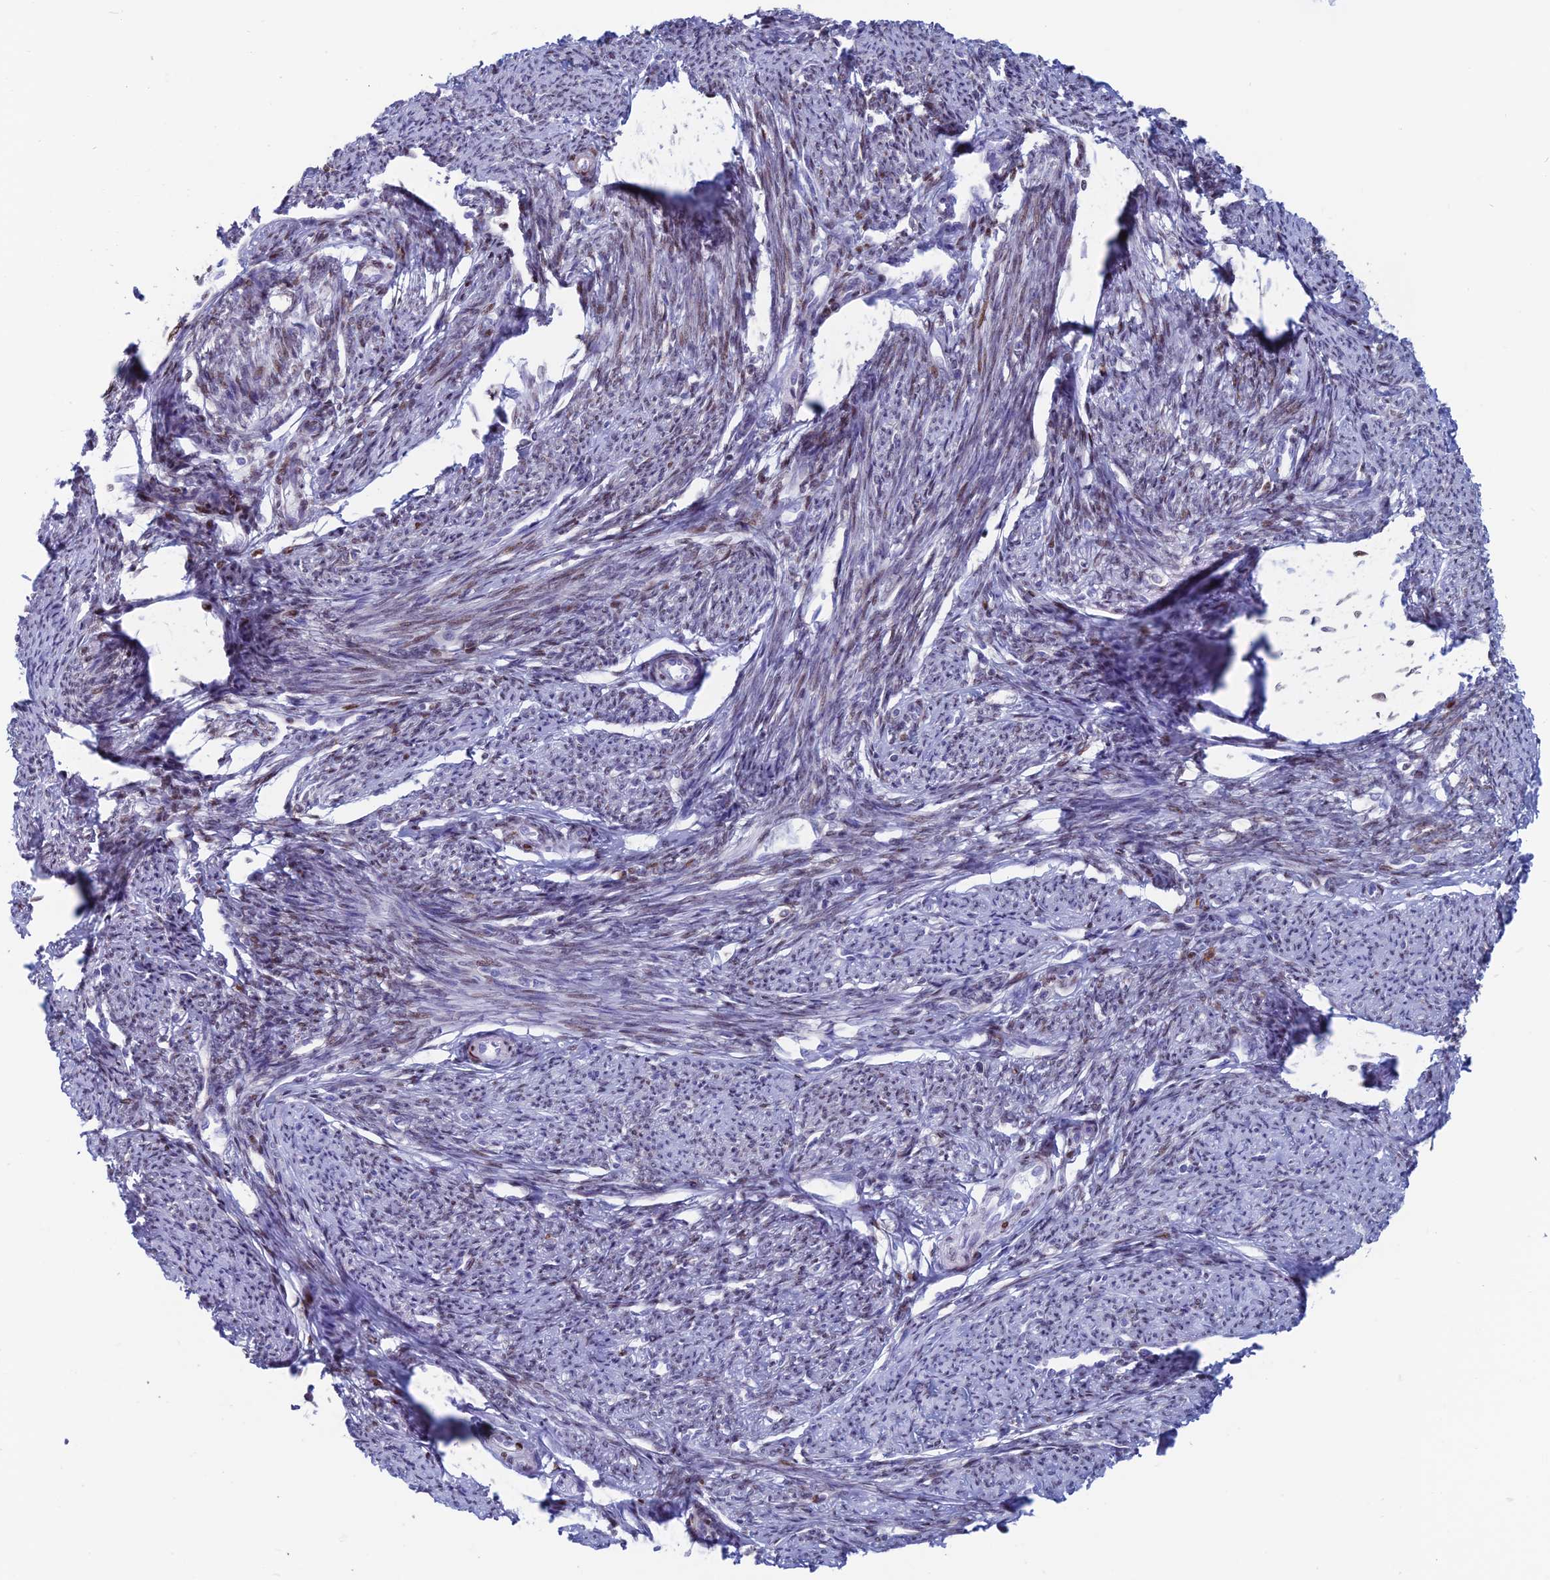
{"staining": {"intensity": "moderate", "quantity": "25%-75%", "location": "nuclear"}, "tissue": "smooth muscle", "cell_type": "Smooth muscle cells", "image_type": "normal", "snomed": [{"axis": "morphology", "description": "Normal tissue, NOS"}, {"axis": "topography", "description": "Smooth muscle"}, {"axis": "topography", "description": "Uterus"}], "caption": "Immunohistochemistry (IHC) (DAB) staining of unremarkable smooth muscle reveals moderate nuclear protein staining in approximately 25%-75% of smooth muscle cells. Immunohistochemistry (IHC) stains the protein in brown and the nuclei are stained blue.", "gene": "CERS6", "patient": {"sex": "female", "age": 59}}